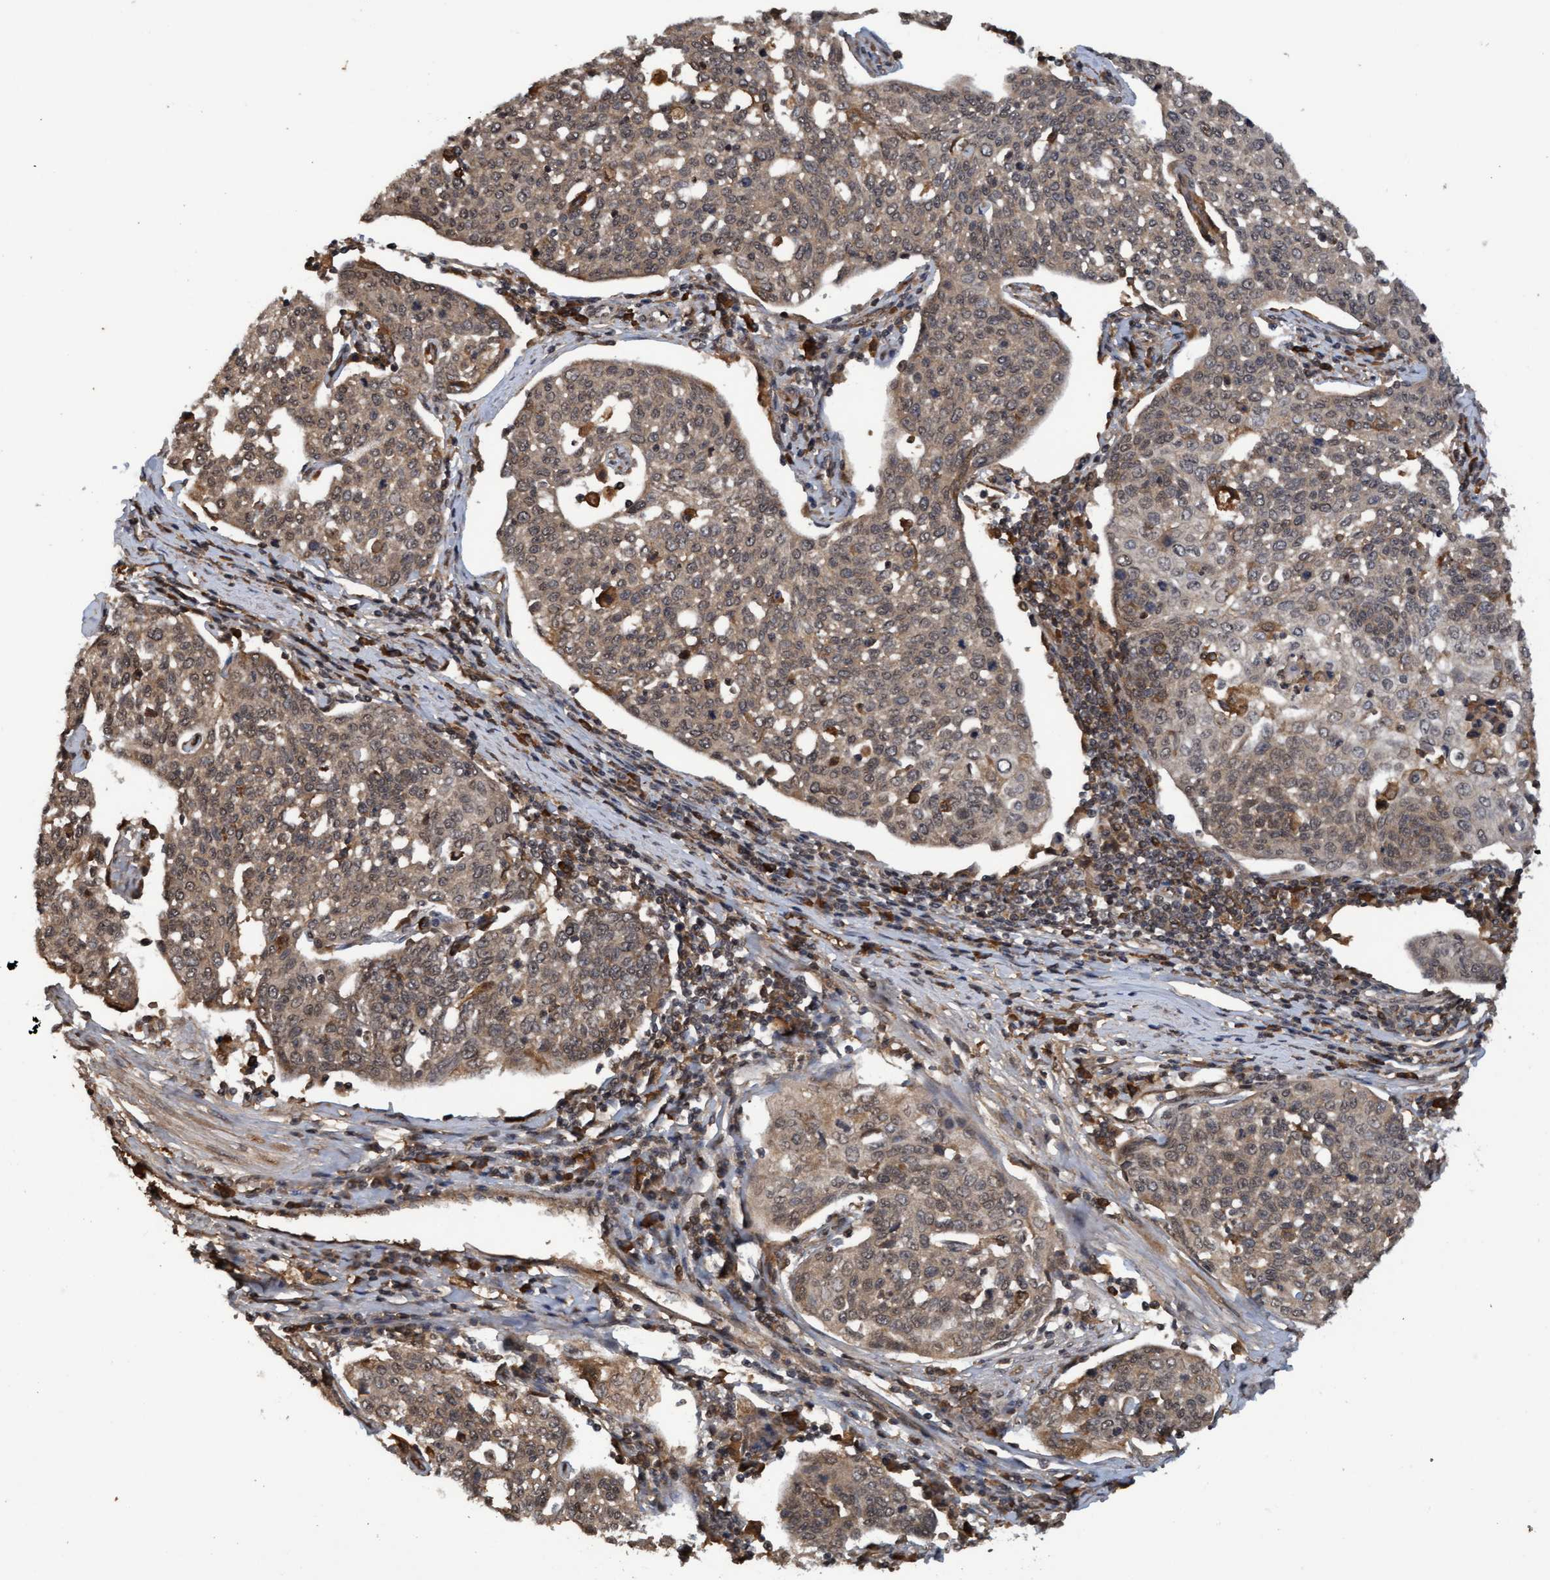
{"staining": {"intensity": "moderate", "quantity": ">75%", "location": "cytoplasmic/membranous,nuclear"}, "tissue": "cervical cancer", "cell_type": "Tumor cells", "image_type": "cancer", "snomed": [{"axis": "morphology", "description": "Squamous cell carcinoma, NOS"}, {"axis": "topography", "description": "Cervix"}], "caption": "Immunohistochemical staining of human cervical cancer shows medium levels of moderate cytoplasmic/membranous and nuclear protein staining in about >75% of tumor cells.", "gene": "WASF1", "patient": {"sex": "female", "age": 34}}